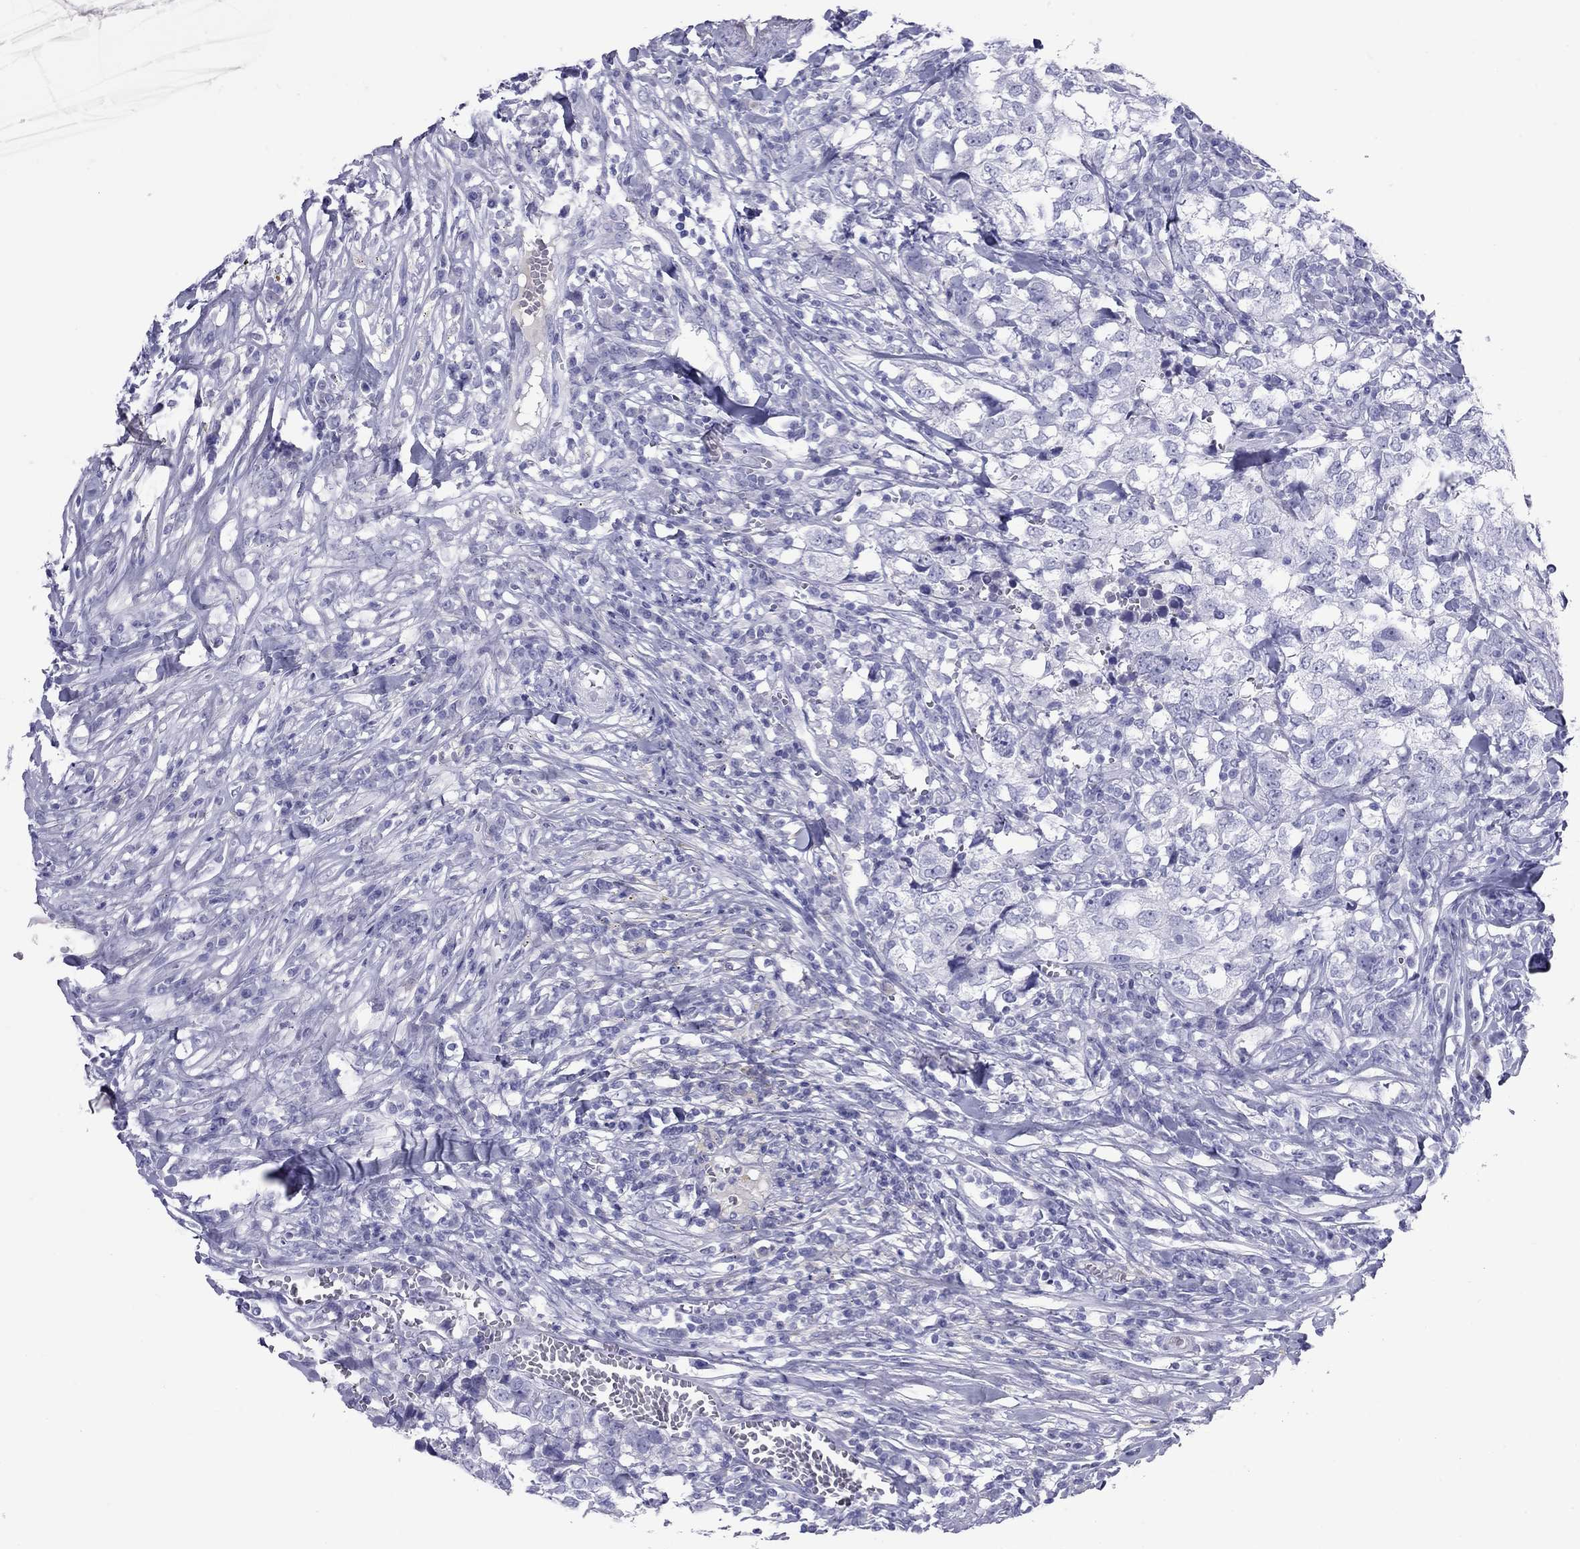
{"staining": {"intensity": "negative", "quantity": "none", "location": "none"}, "tissue": "breast cancer", "cell_type": "Tumor cells", "image_type": "cancer", "snomed": [{"axis": "morphology", "description": "Duct carcinoma"}, {"axis": "topography", "description": "Breast"}], "caption": "An immunohistochemistry (IHC) image of breast cancer (intraductal carcinoma) is shown. There is no staining in tumor cells of breast cancer (intraductal carcinoma). (Stains: DAB immunohistochemistry (IHC) with hematoxylin counter stain, Microscopy: brightfield microscopy at high magnification).", "gene": "GRIA2", "patient": {"sex": "female", "age": 30}}